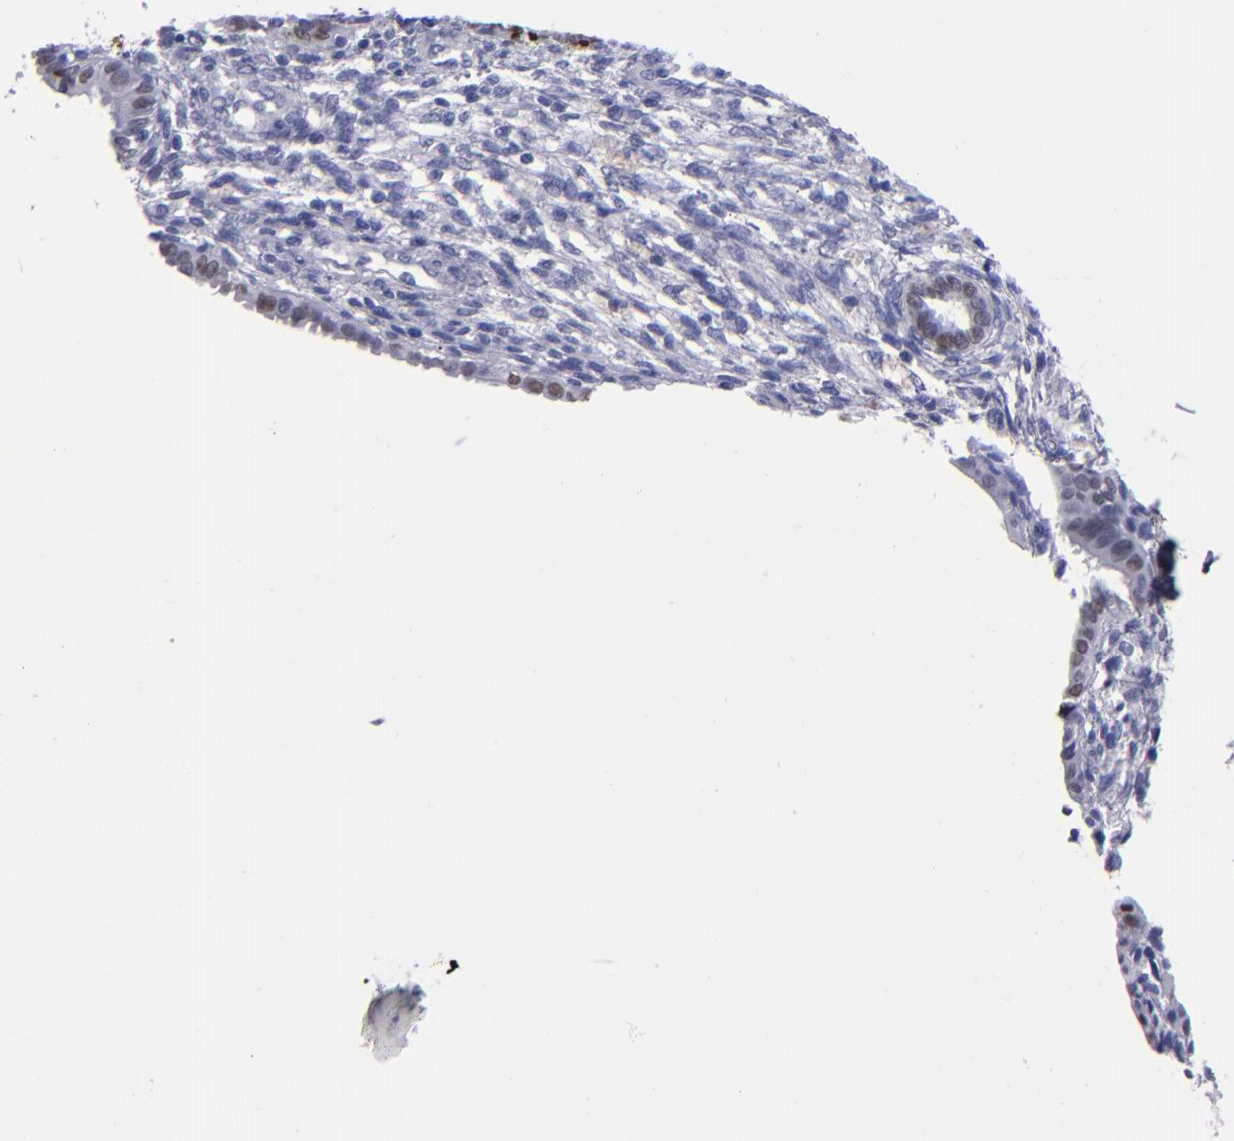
{"staining": {"intensity": "negative", "quantity": "none", "location": "none"}, "tissue": "endometrium", "cell_type": "Cells in endometrial stroma", "image_type": "normal", "snomed": [{"axis": "morphology", "description": "Normal tissue, NOS"}, {"axis": "topography", "description": "Endometrium"}], "caption": "Immunohistochemistry photomicrograph of benign endometrium: endometrium stained with DAB exhibits no significant protein expression in cells in endometrial stroma.", "gene": "HNF1B", "patient": {"sex": "female", "age": 72}}